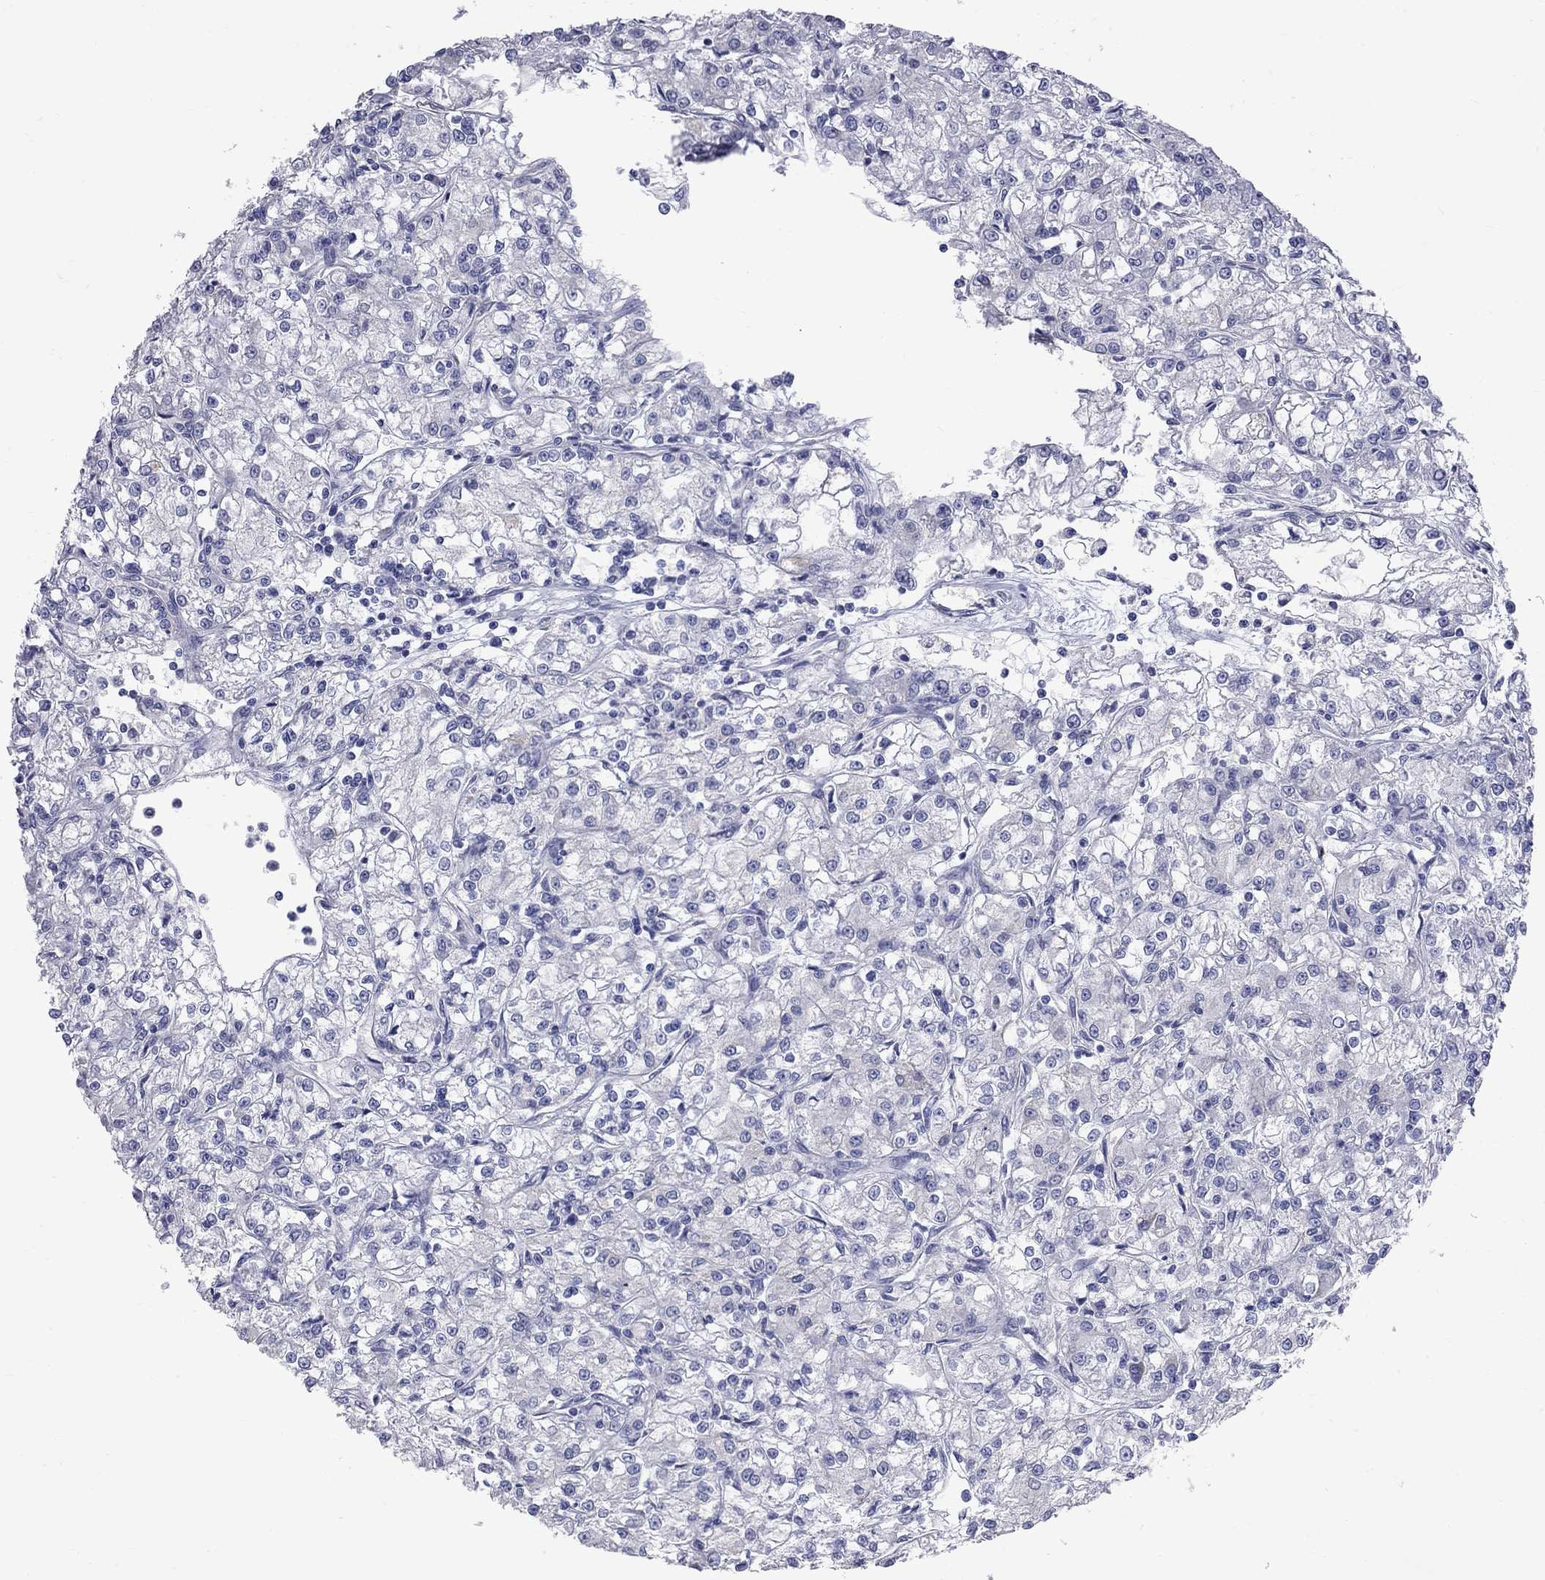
{"staining": {"intensity": "negative", "quantity": "none", "location": "none"}, "tissue": "renal cancer", "cell_type": "Tumor cells", "image_type": "cancer", "snomed": [{"axis": "morphology", "description": "Adenocarcinoma, NOS"}, {"axis": "topography", "description": "Kidney"}], "caption": "Immunohistochemistry (IHC) micrograph of renal cancer (adenocarcinoma) stained for a protein (brown), which reveals no expression in tumor cells. (DAB (3,3'-diaminobenzidine) immunohistochemistry (IHC) with hematoxylin counter stain).", "gene": "KCND2", "patient": {"sex": "female", "age": 59}}